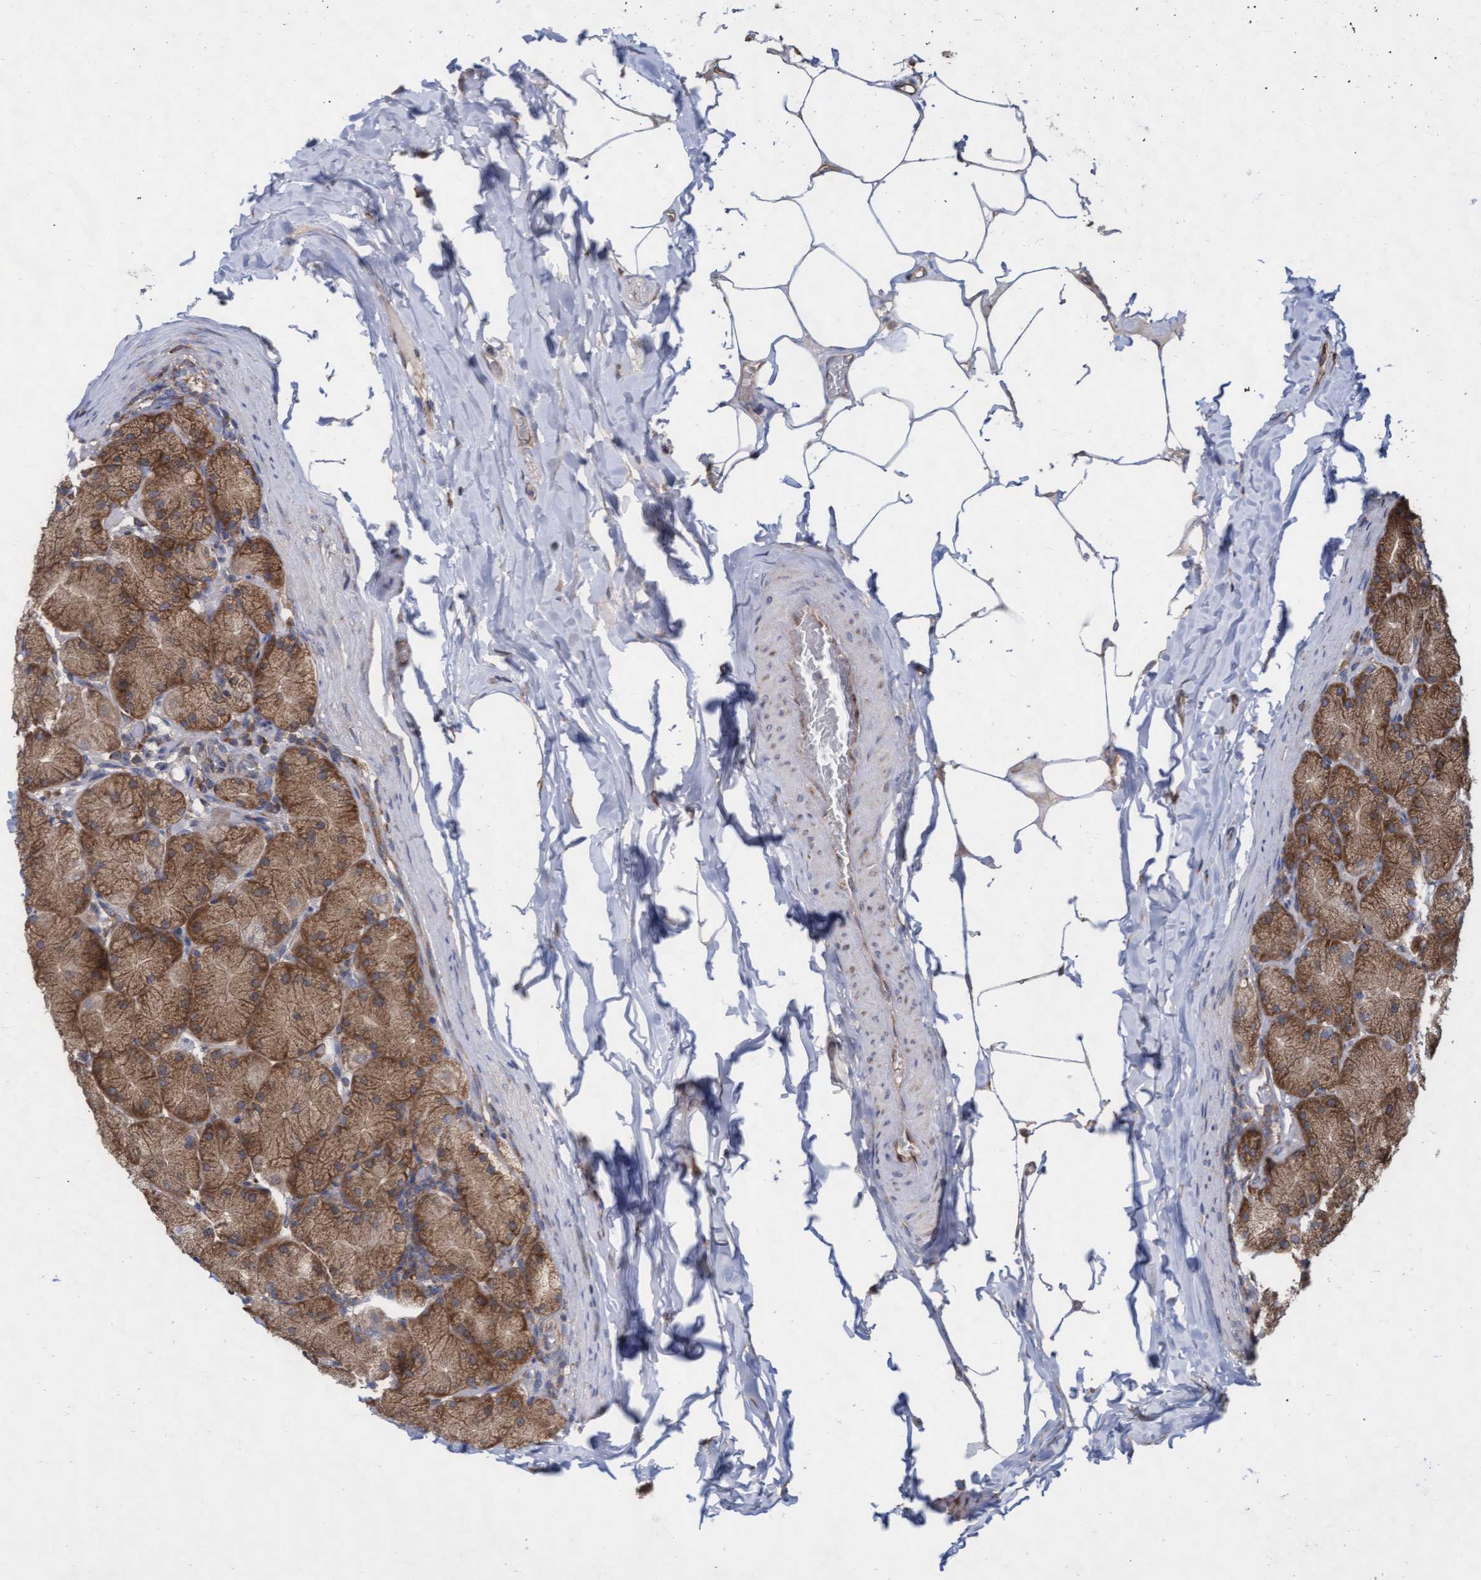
{"staining": {"intensity": "moderate", "quantity": ">75%", "location": "cytoplasmic/membranous"}, "tissue": "stomach", "cell_type": "Glandular cells", "image_type": "normal", "snomed": [{"axis": "morphology", "description": "Normal tissue, NOS"}, {"axis": "topography", "description": "Stomach, upper"}], "caption": "Immunohistochemical staining of normal human stomach shows >75% levels of moderate cytoplasmic/membranous protein positivity in about >75% of glandular cells.", "gene": "ABCF2", "patient": {"sex": "female", "age": 56}}